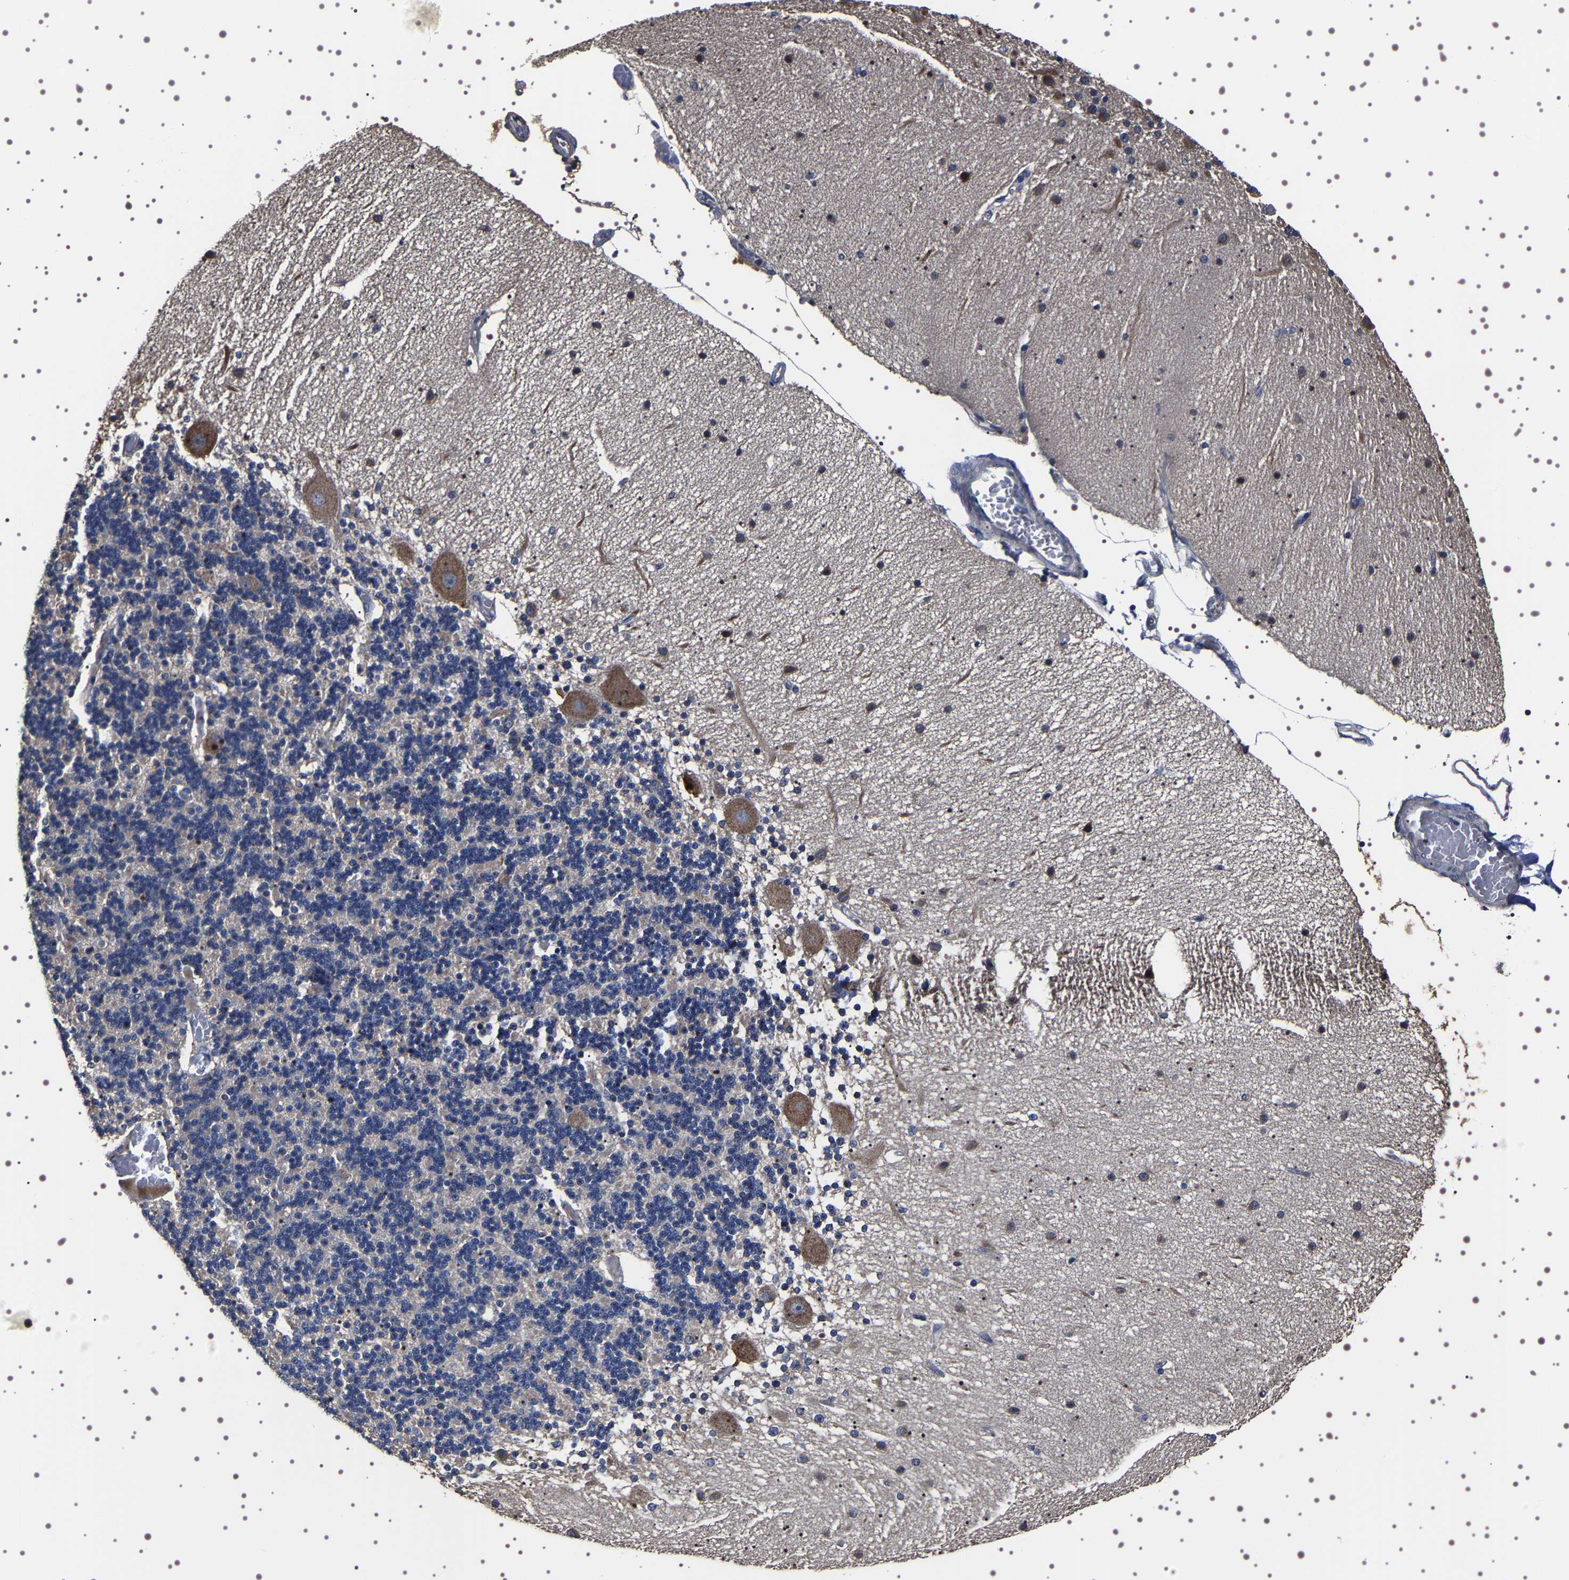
{"staining": {"intensity": "negative", "quantity": "none", "location": "none"}, "tissue": "cerebellum", "cell_type": "Cells in granular layer", "image_type": "normal", "snomed": [{"axis": "morphology", "description": "Normal tissue, NOS"}, {"axis": "topography", "description": "Cerebellum"}], "caption": "High power microscopy micrograph of an immunohistochemistry photomicrograph of unremarkable cerebellum, revealing no significant staining in cells in granular layer.", "gene": "TARBP1", "patient": {"sex": "female", "age": 54}}